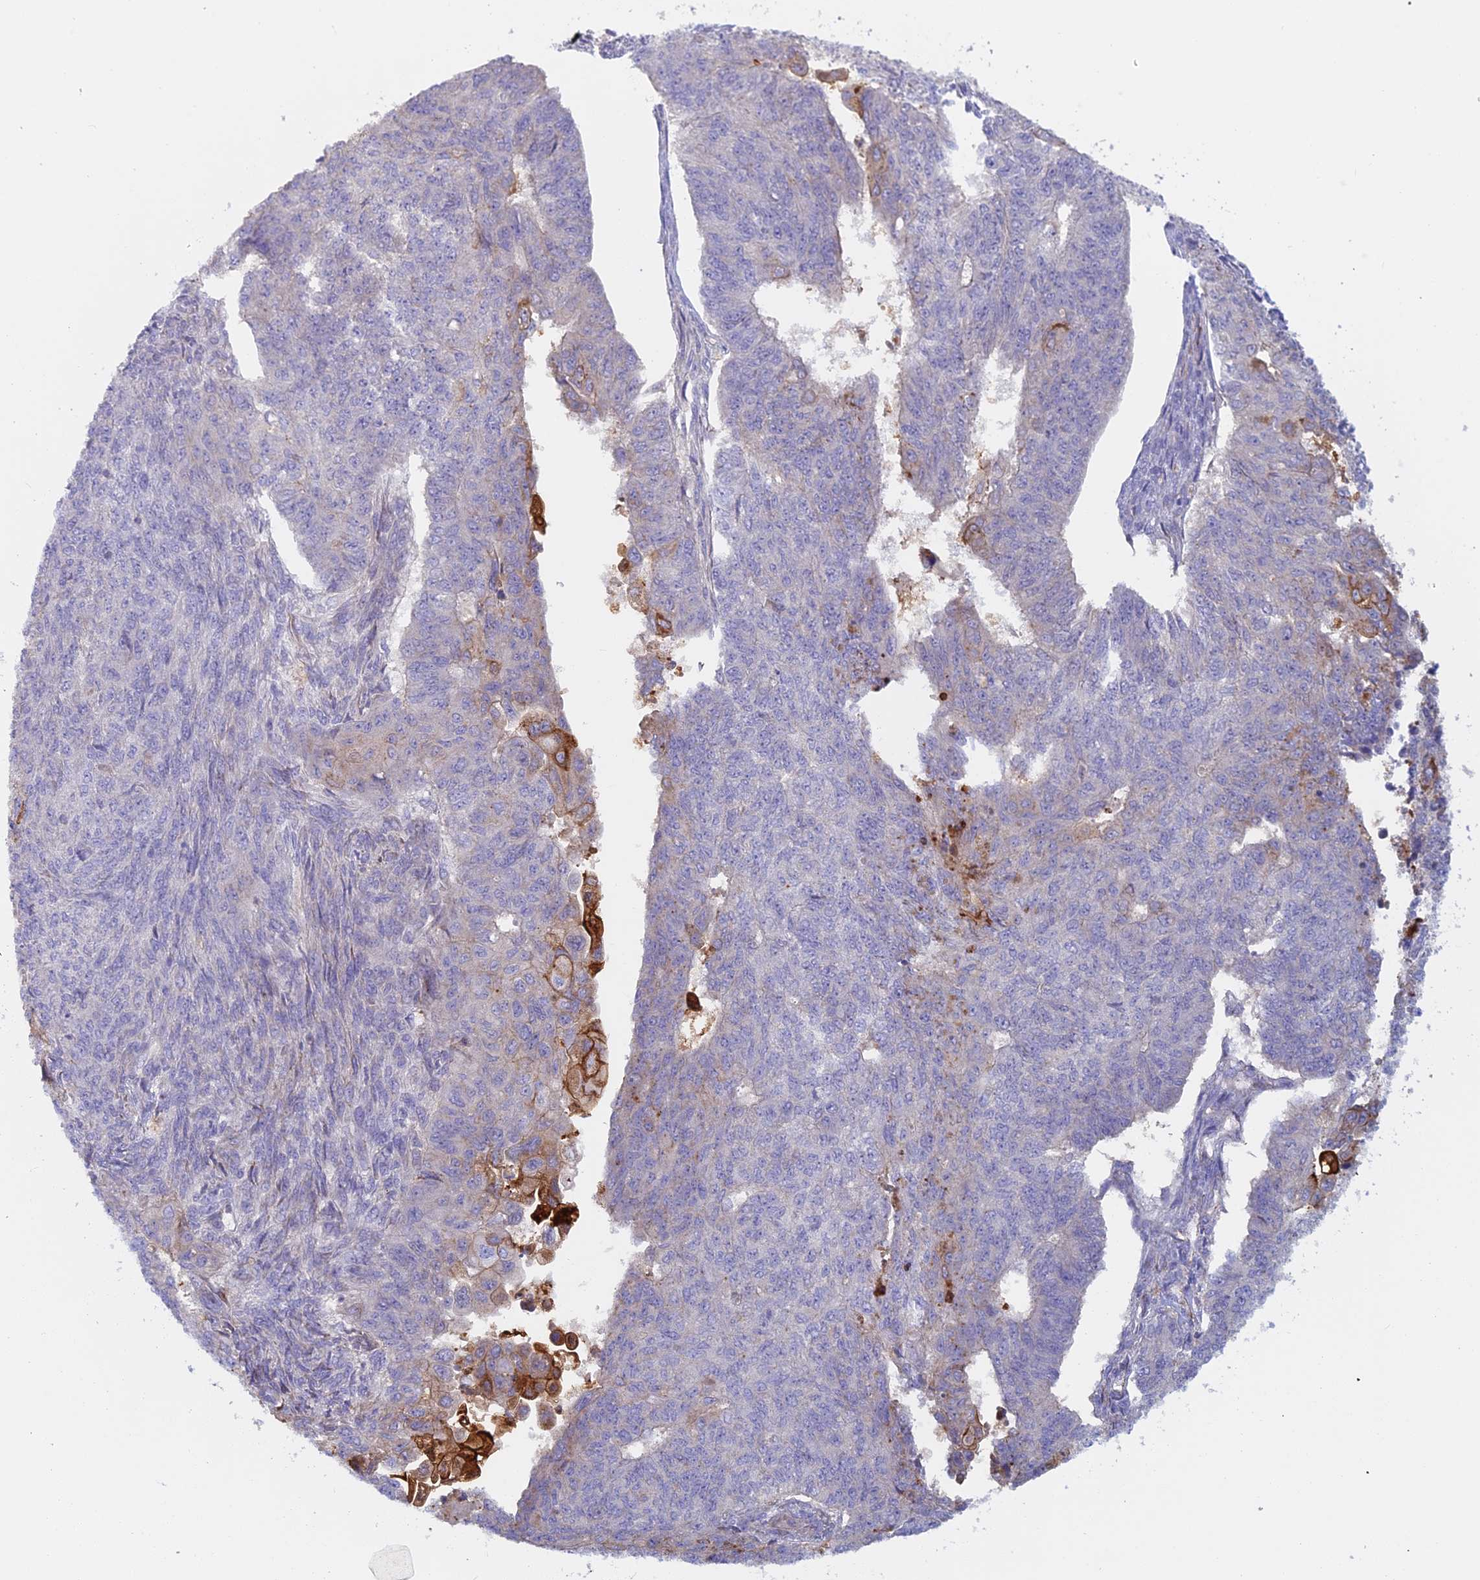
{"staining": {"intensity": "negative", "quantity": "none", "location": "none"}, "tissue": "endometrial cancer", "cell_type": "Tumor cells", "image_type": "cancer", "snomed": [{"axis": "morphology", "description": "Adenocarcinoma, NOS"}, {"axis": "topography", "description": "Endometrium"}], "caption": "An immunohistochemistry (IHC) micrograph of adenocarcinoma (endometrial) is shown. There is no staining in tumor cells of adenocarcinoma (endometrial).", "gene": "IFTAP", "patient": {"sex": "female", "age": 32}}